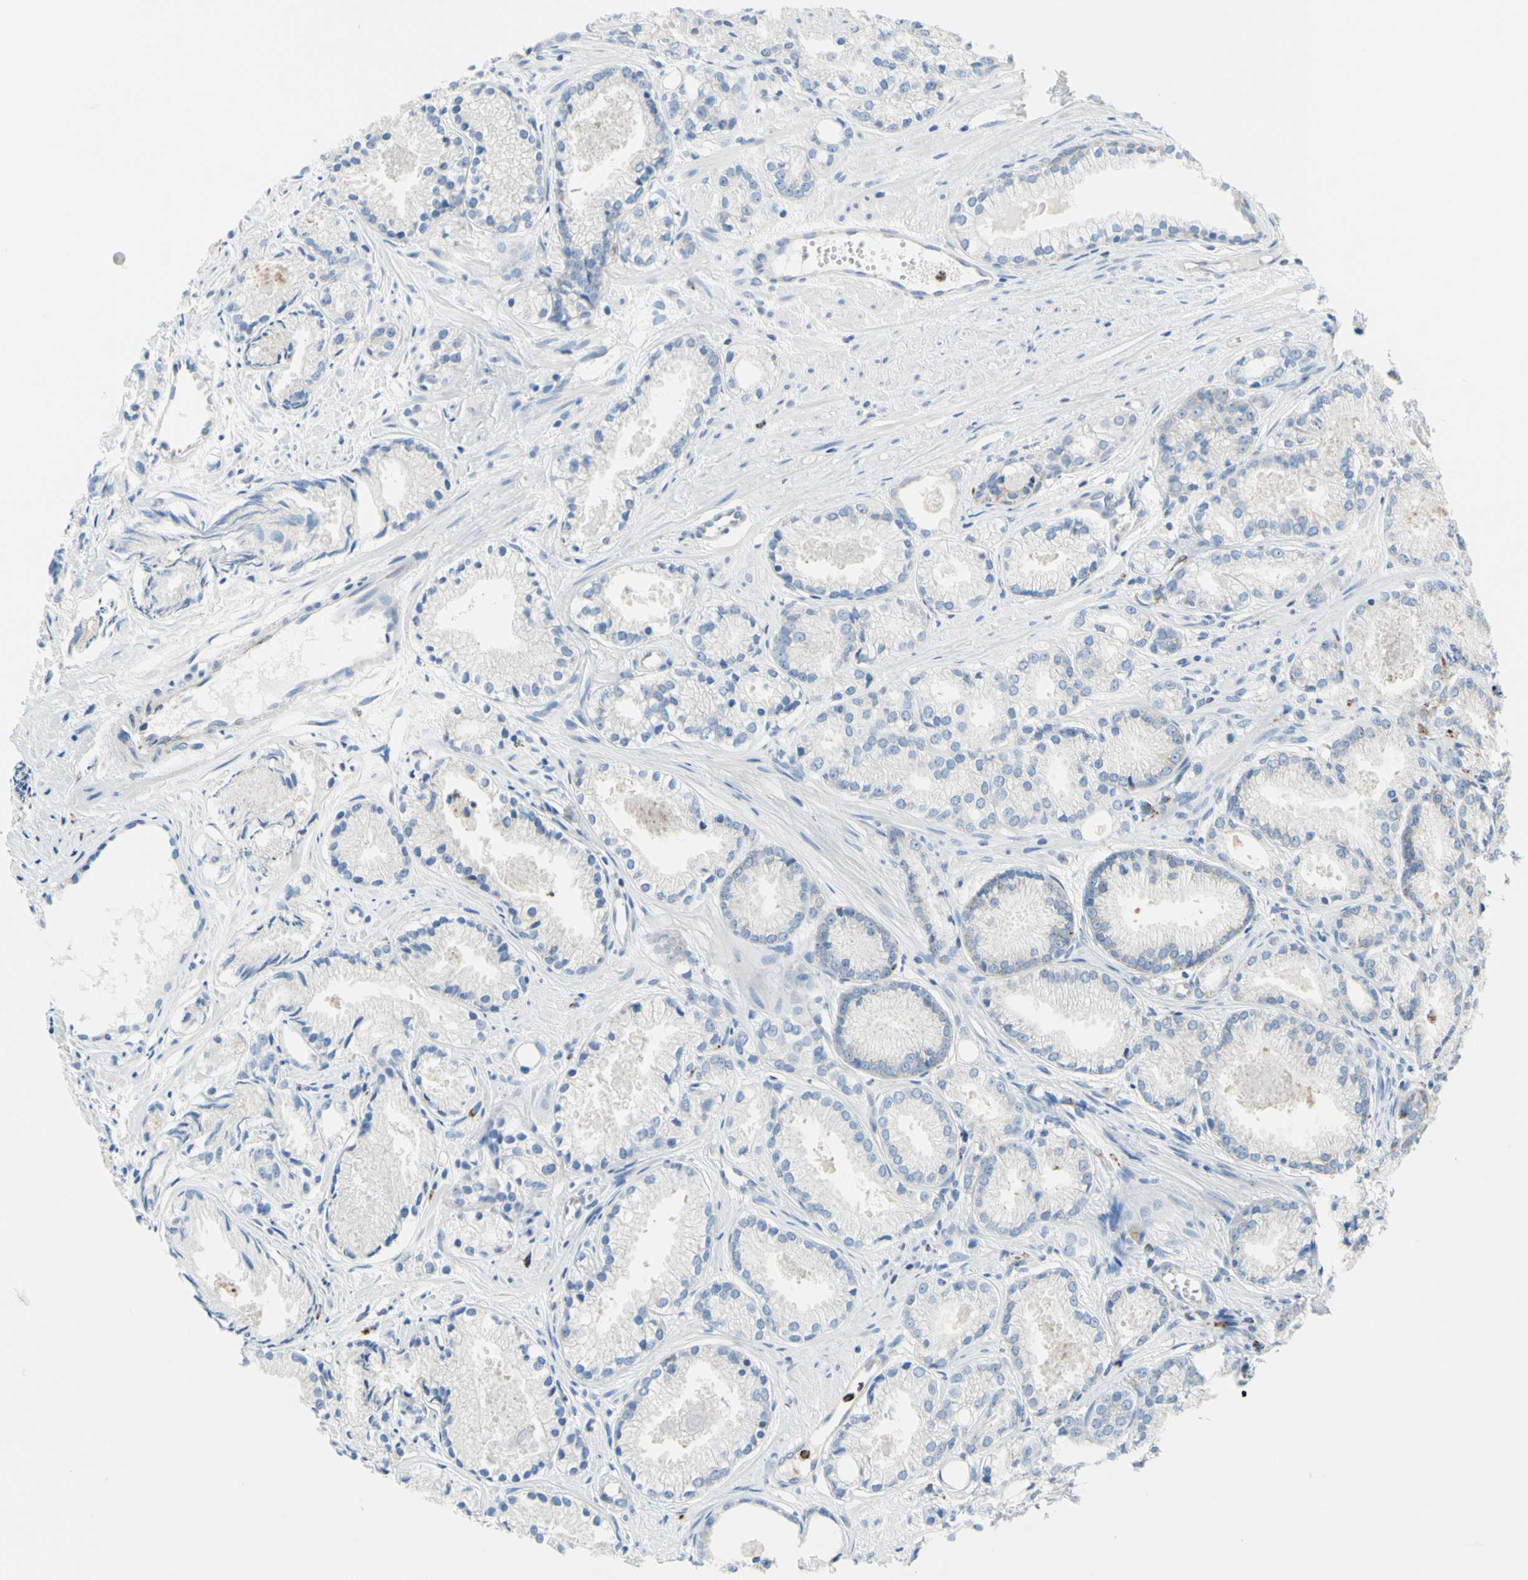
{"staining": {"intensity": "negative", "quantity": "none", "location": "none"}, "tissue": "prostate cancer", "cell_type": "Tumor cells", "image_type": "cancer", "snomed": [{"axis": "morphology", "description": "Adenocarcinoma, Low grade"}, {"axis": "topography", "description": "Prostate"}], "caption": "The IHC histopathology image has no significant staining in tumor cells of adenocarcinoma (low-grade) (prostate) tissue. Nuclei are stained in blue.", "gene": "CYSLTR1", "patient": {"sex": "male", "age": 72}}